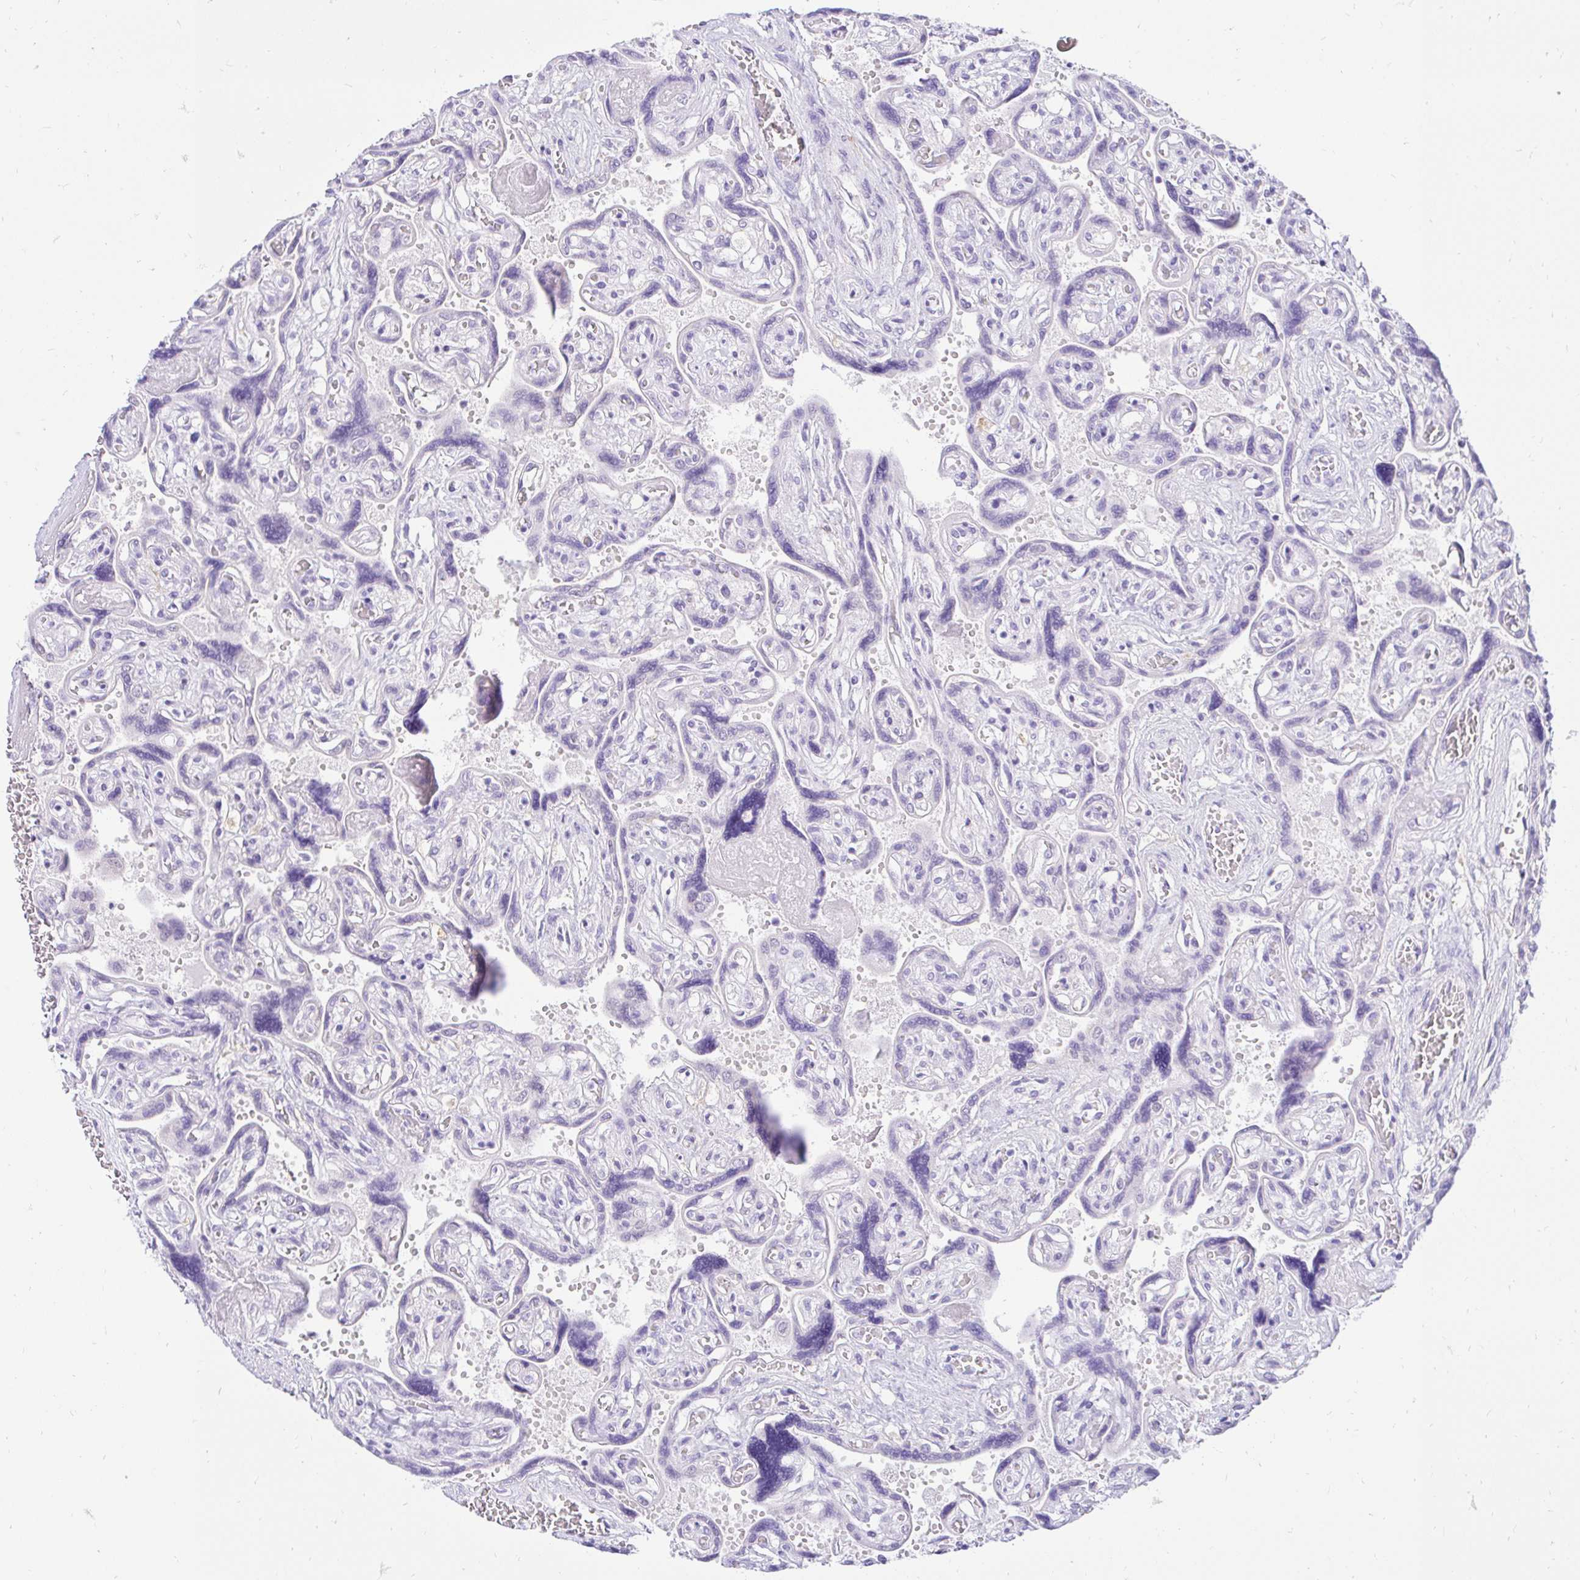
{"staining": {"intensity": "negative", "quantity": "none", "location": "none"}, "tissue": "placenta", "cell_type": "Decidual cells", "image_type": "normal", "snomed": [{"axis": "morphology", "description": "Normal tissue, NOS"}, {"axis": "topography", "description": "Placenta"}], "caption": "Immunohistochemical staining of benign human placenta displays no significant positivity in decidual cells. The staining is performed using DAB brown chromogen with nuclei counter-stained in using hematoxylin.", "gene": "FATE1", "patient": {"sex": "female", "age": 32}}